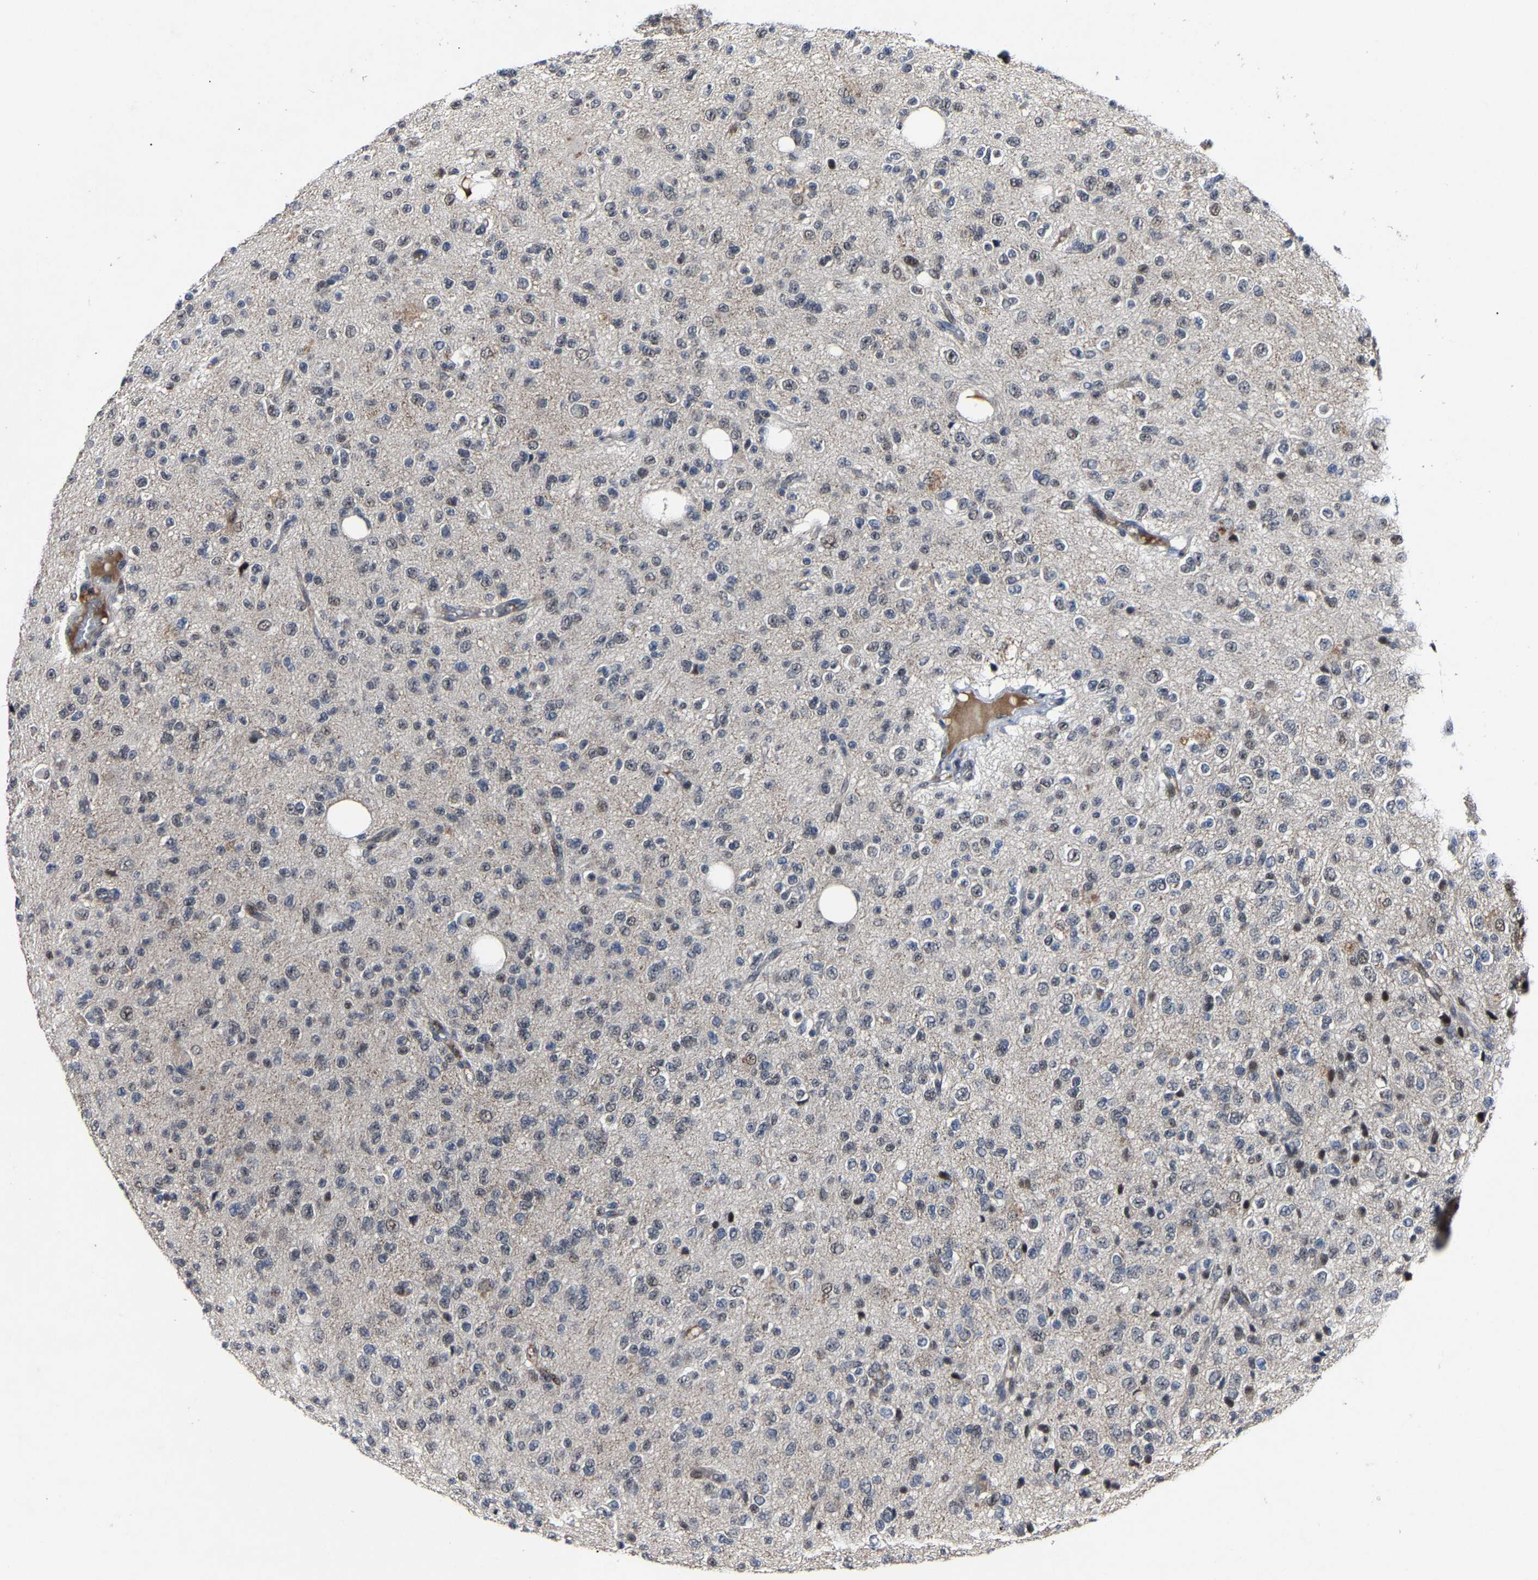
{"staining": {"intensity": "negative", "quantity": "none", "location": "none"}, "tissue": "glioma", "cell_type": "Tumor cells", "image_type": "cancer", "snomed": [{"axis": "morphology", "description": "Glioma, malignant, High grade"}, {"axis": "topography", "description": "pancreas cauda"}], "caption": "Tumor cells are negative for brown protein staining in glioma.", "gene": "LSM8", "patient": {"sex": "male", "age": 60}}